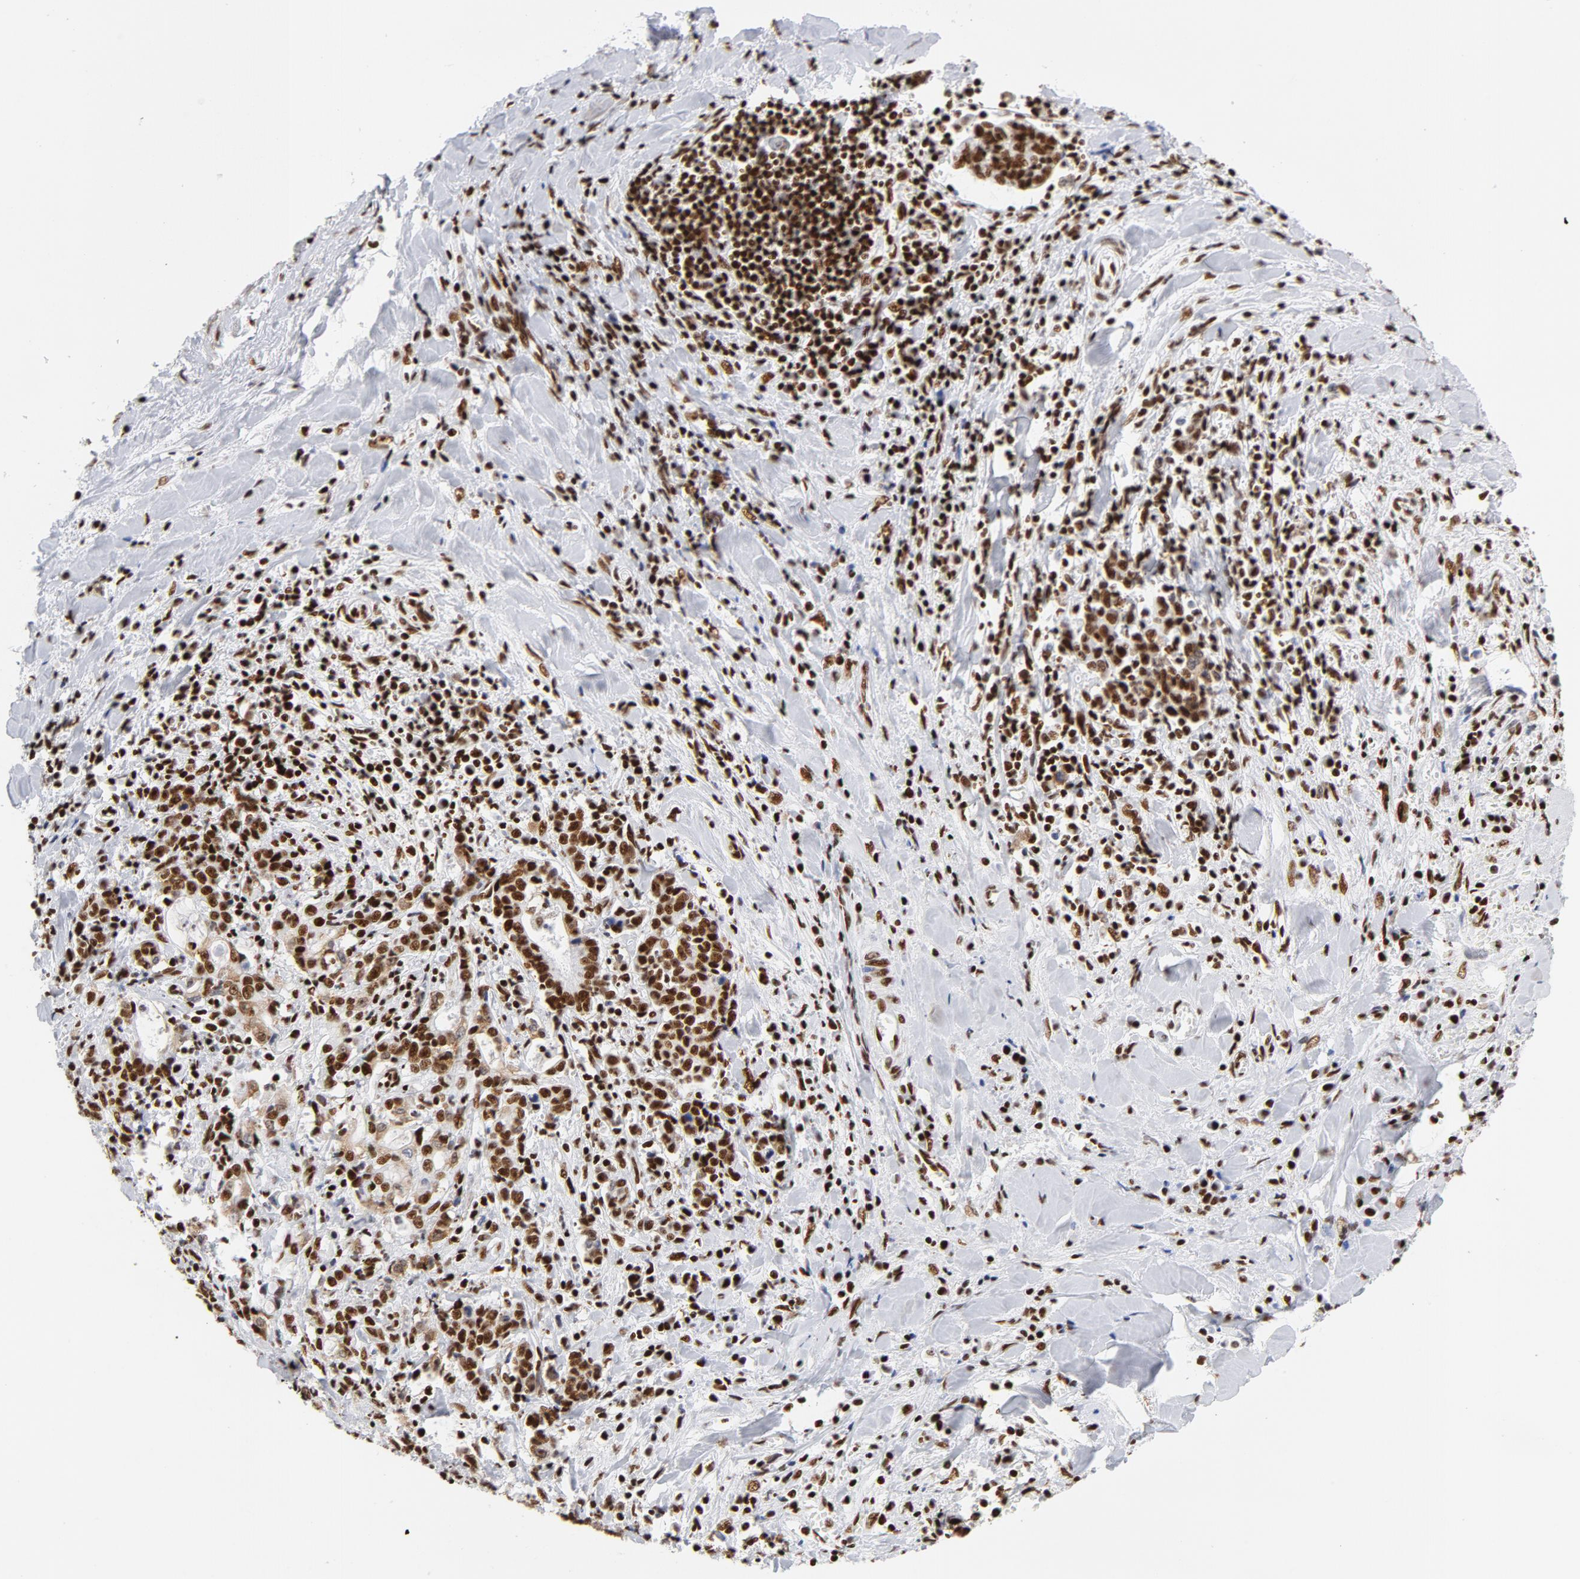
{"staining": {"intensity": "strong", "quantity": ">75%", "location": "nuclear"}, "tissue": "liver cancer", "cell_type": "Tumor cells", "image_type": "cancer", "snomed": [{"axis": "morphology", "description": "Cholangiocarcinoma"}, {"axis": "topography", "description": "Liver"}], "caption": "Immunohistochemistry histopathology image of neoplastic tissue: human cholangiocarcinoma (liver) stained using immunohistochemistry (IHC) reveals high levels of strong protein expression localized specifically in the nuclear of tumor cells, appearing as a nuclear brown color.", "gene": "XRCC5", "patient": {"sex": "male", "age": 57}}